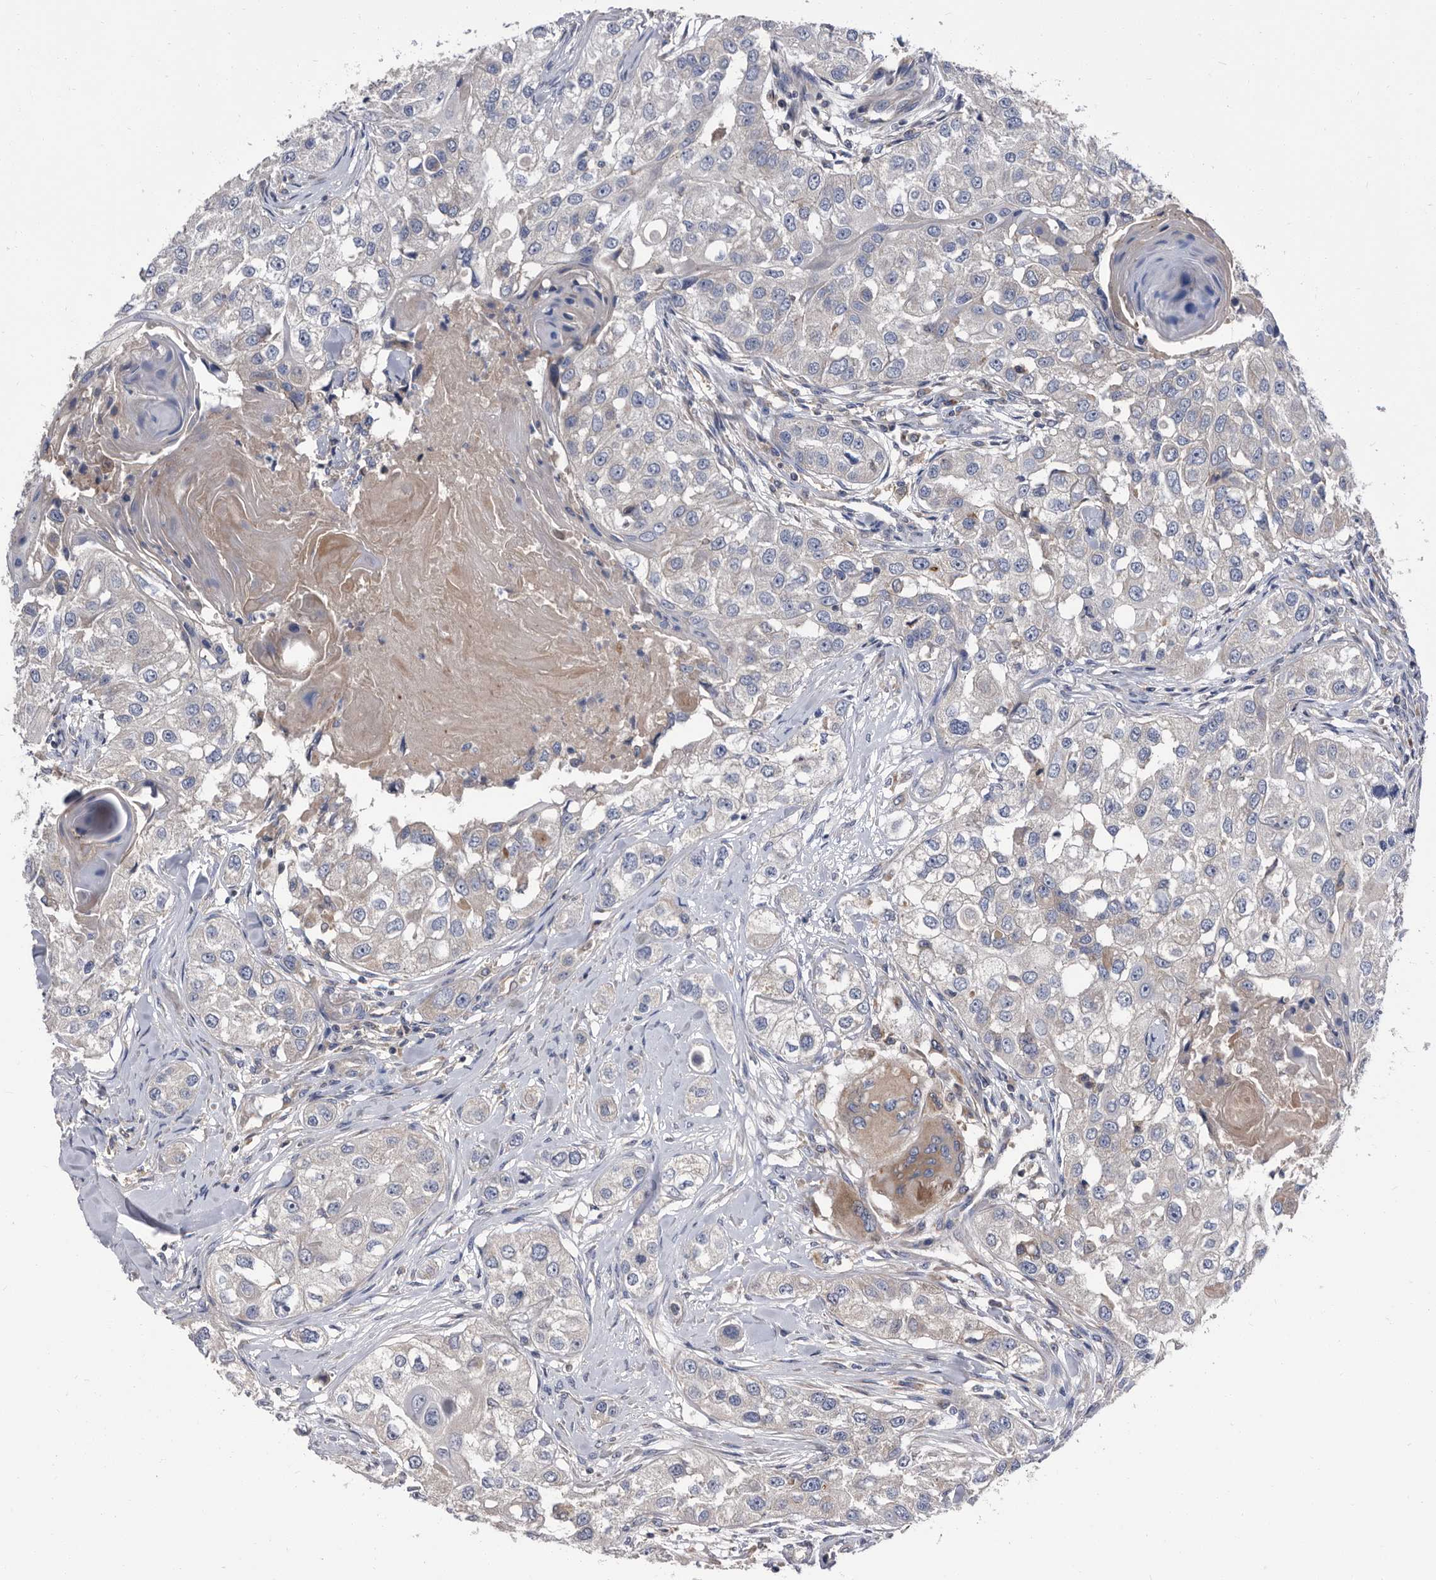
{"staining": {"intensity": "weak", "quantity": "<25%", "location": "cytoplasmic/membranous"}, "tissue": "head and neck cancer", "cell_type": "Tumor cells", "image_type": "cancer", "snomed": [{"axis": "morphology", "description": "Normal tissue, NOS"}, {"axis": "morphology", "description": "Squamous cell carcinoma, NOS"}, {"axis": "topography", "description": "Skeletal muscle"}, {"axis": "topography", "description": "Head-Neck"}], "caption": "The photomicrograph shows no significant staining in tumor cells of head and neck cancer.", "gene": "DTNBP1", "patient": {"sex": "male", "age": 51}}